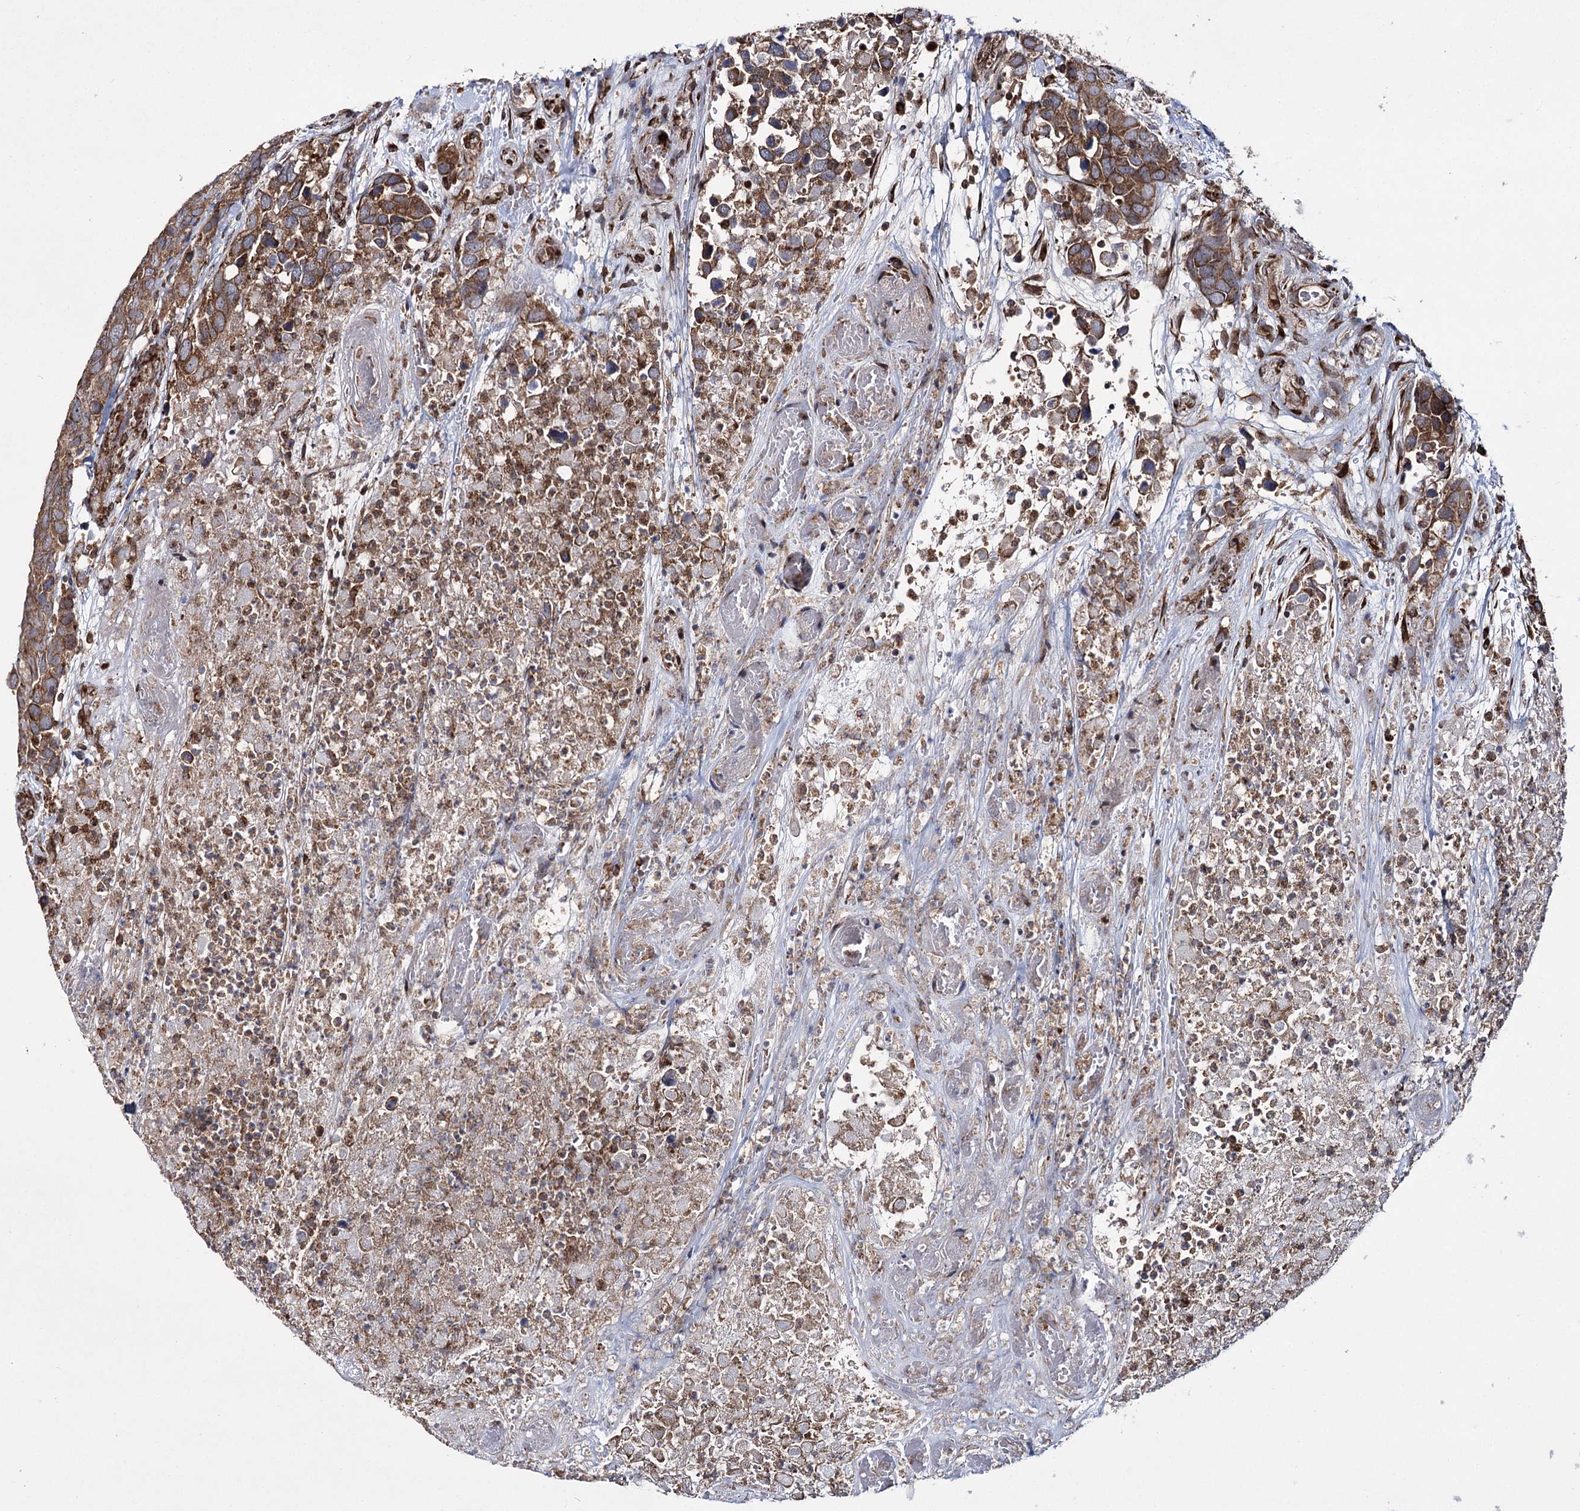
{"staining": {"intensity": "moderate", "quantity": ">75%", "location": "cytoplasmic/membranous"}, "tissue": "breast cancer", "cell_type": "Tumor cells", "image_type": "cancer", "snomed": [{"axis": "morphology", "description": "Duct carcinoma"}, {"axis": "topography", "description": "Breast"}], "caption": "Protein staining by immunohistochemistry (IHC) displays moderate cytoplasmic/membranous expression in approximately >75% of tumor cells in breast invasive ductal carcinoma.", "gene": "HECTD2", "patient": {"sex": "female", "age": 83}}